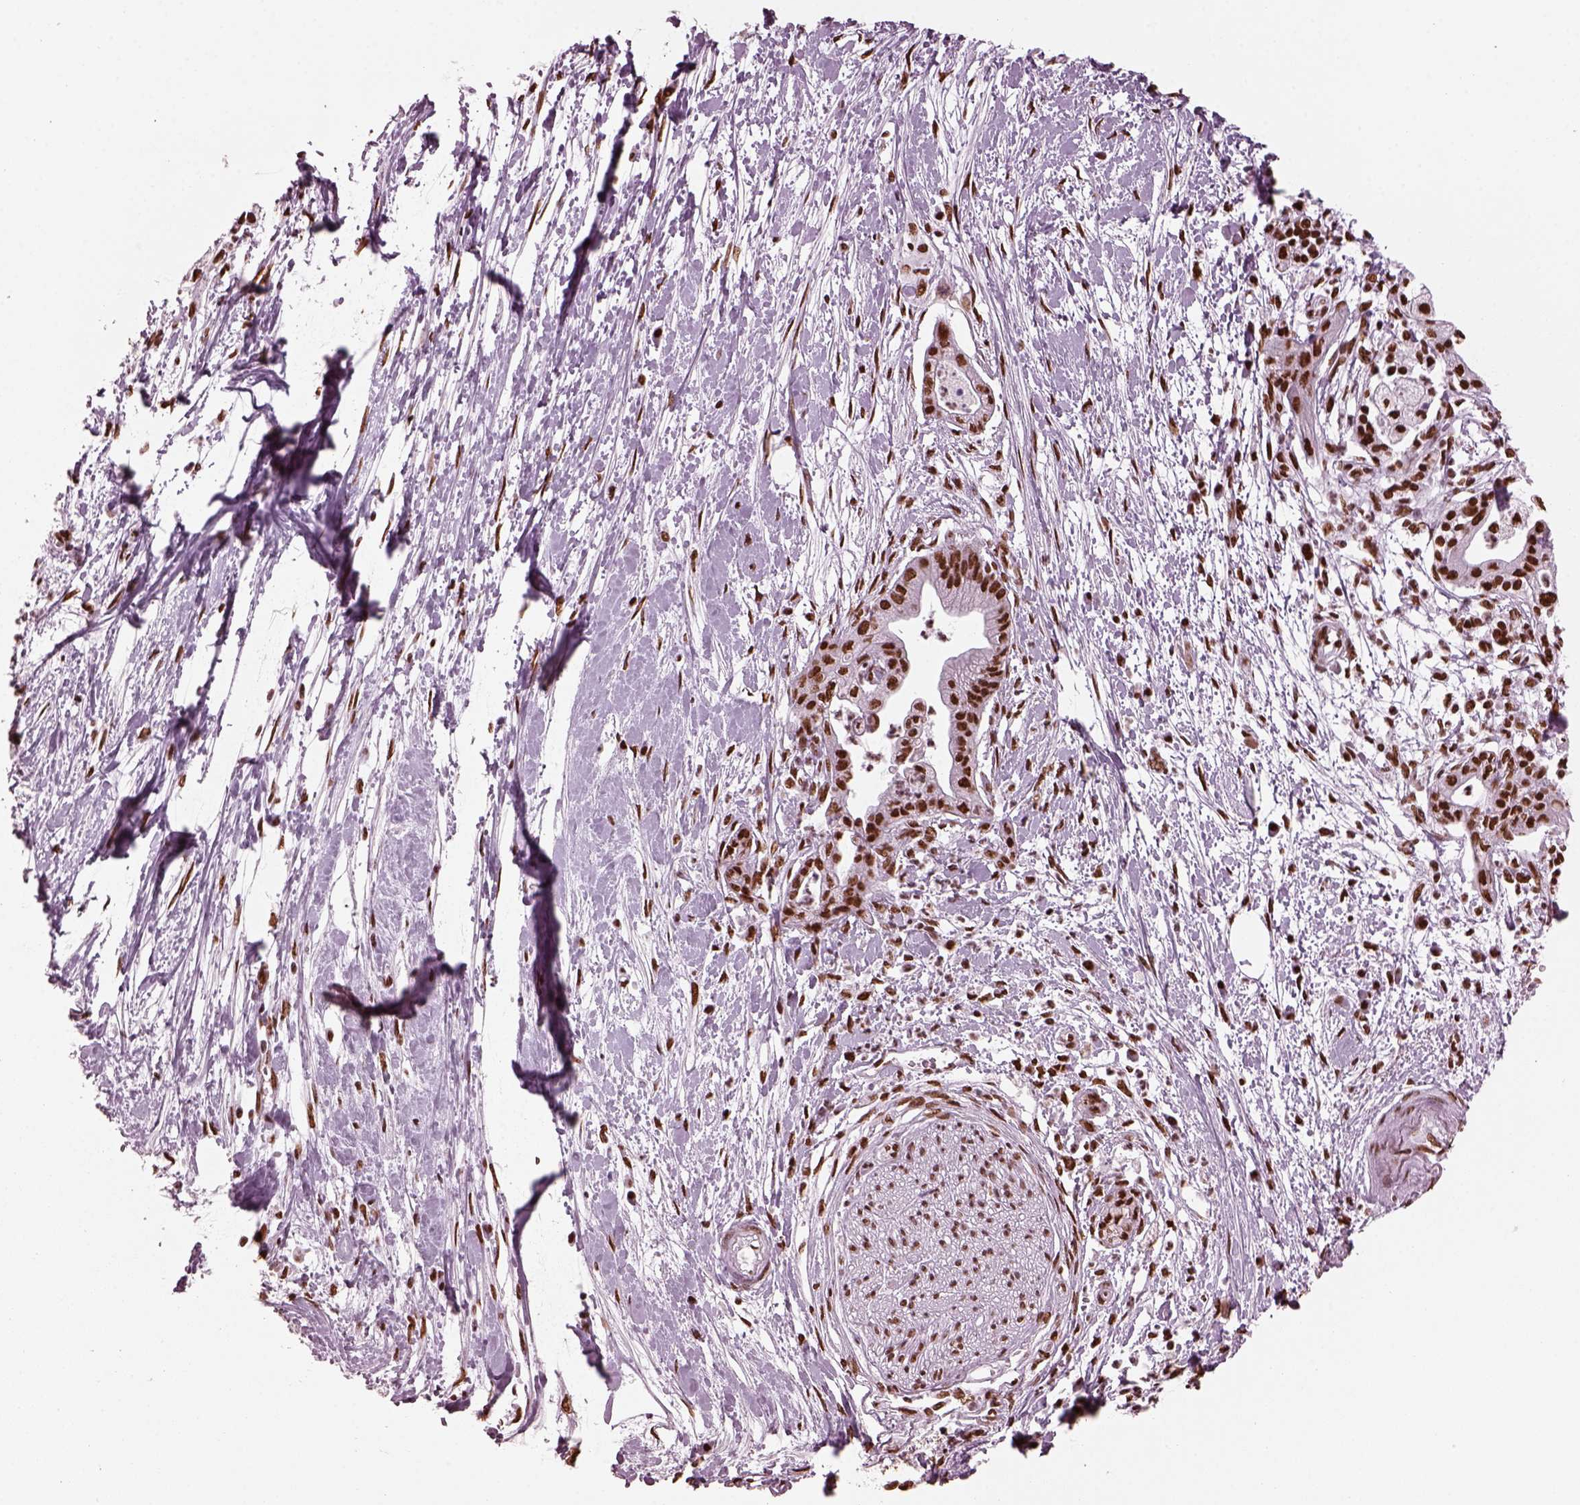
{"staining": {"intensity": "strong", "quantity": ">75%", "location": "nuclear"}, "tissue": "pancreatic cancer", "cell_type": "Tumor cells", "image_type": "cancer", "snomed": [{"axis": "morphology", "description": "Normal tissue, NOS"}, {"axis": "morphology", "description": "Adenocarcinoma, NOS"}, {"axis": "topography", "description": "Lymph node"}, {"axis": "topography", "description": "Pancreas"}], "caption": "About >75% of tumor cells in human pancreatic adenocarcinoma demonstrate strong nuclear protein expression as visualized by brown immunohistochemical staining.", "gene": "CBFA2T3", "patient": {"sex": "female", "age": 58}}